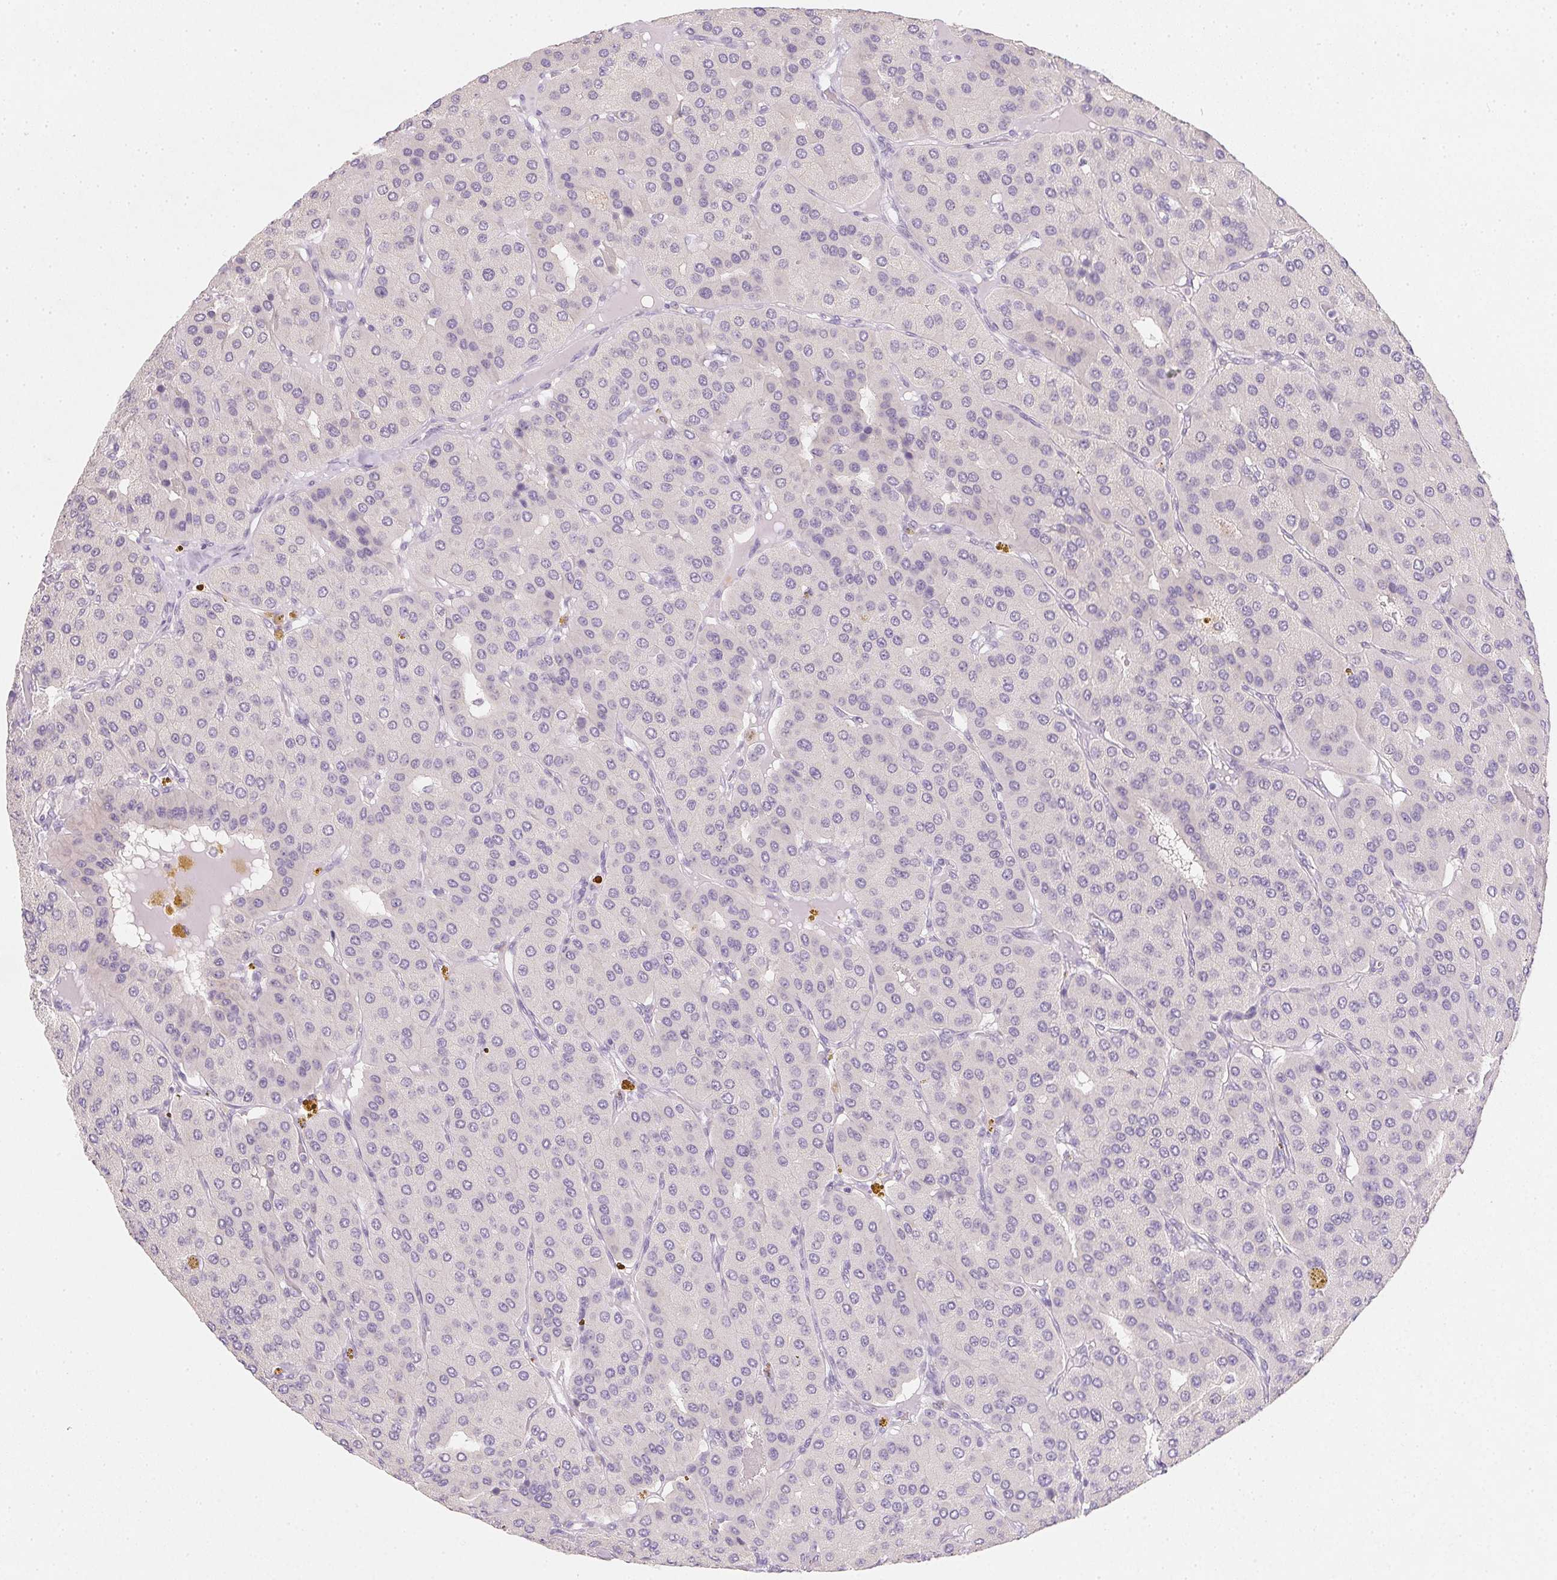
{"staining": {"intensity": "negative", "quantity": "none", "location": "none"}, "tissue": "parathyroid gland", "cell_type": "Glandular cells", "image_type": "normal", "snomed": [{"axis": "morphology", "description": "Normal tissue, NOS"}, {"axis": "morphology", "description": "Adenoma, NOS"}, {"axis": "topography", "description": "Parathyroid gland"}], "caption": "Normal parathyroid gland was stained to show a protein in brown. There is no significant staining in glandular cells. The staining was performed using DAB (3,3'-diaminobenzidine) to visualize the protein expression in brown, while the nuclei were stained in blue with hematoxylin (Magnification: 20x).", "gene": "ZBBX", "patient": {"sex": "female", "age": 86}}